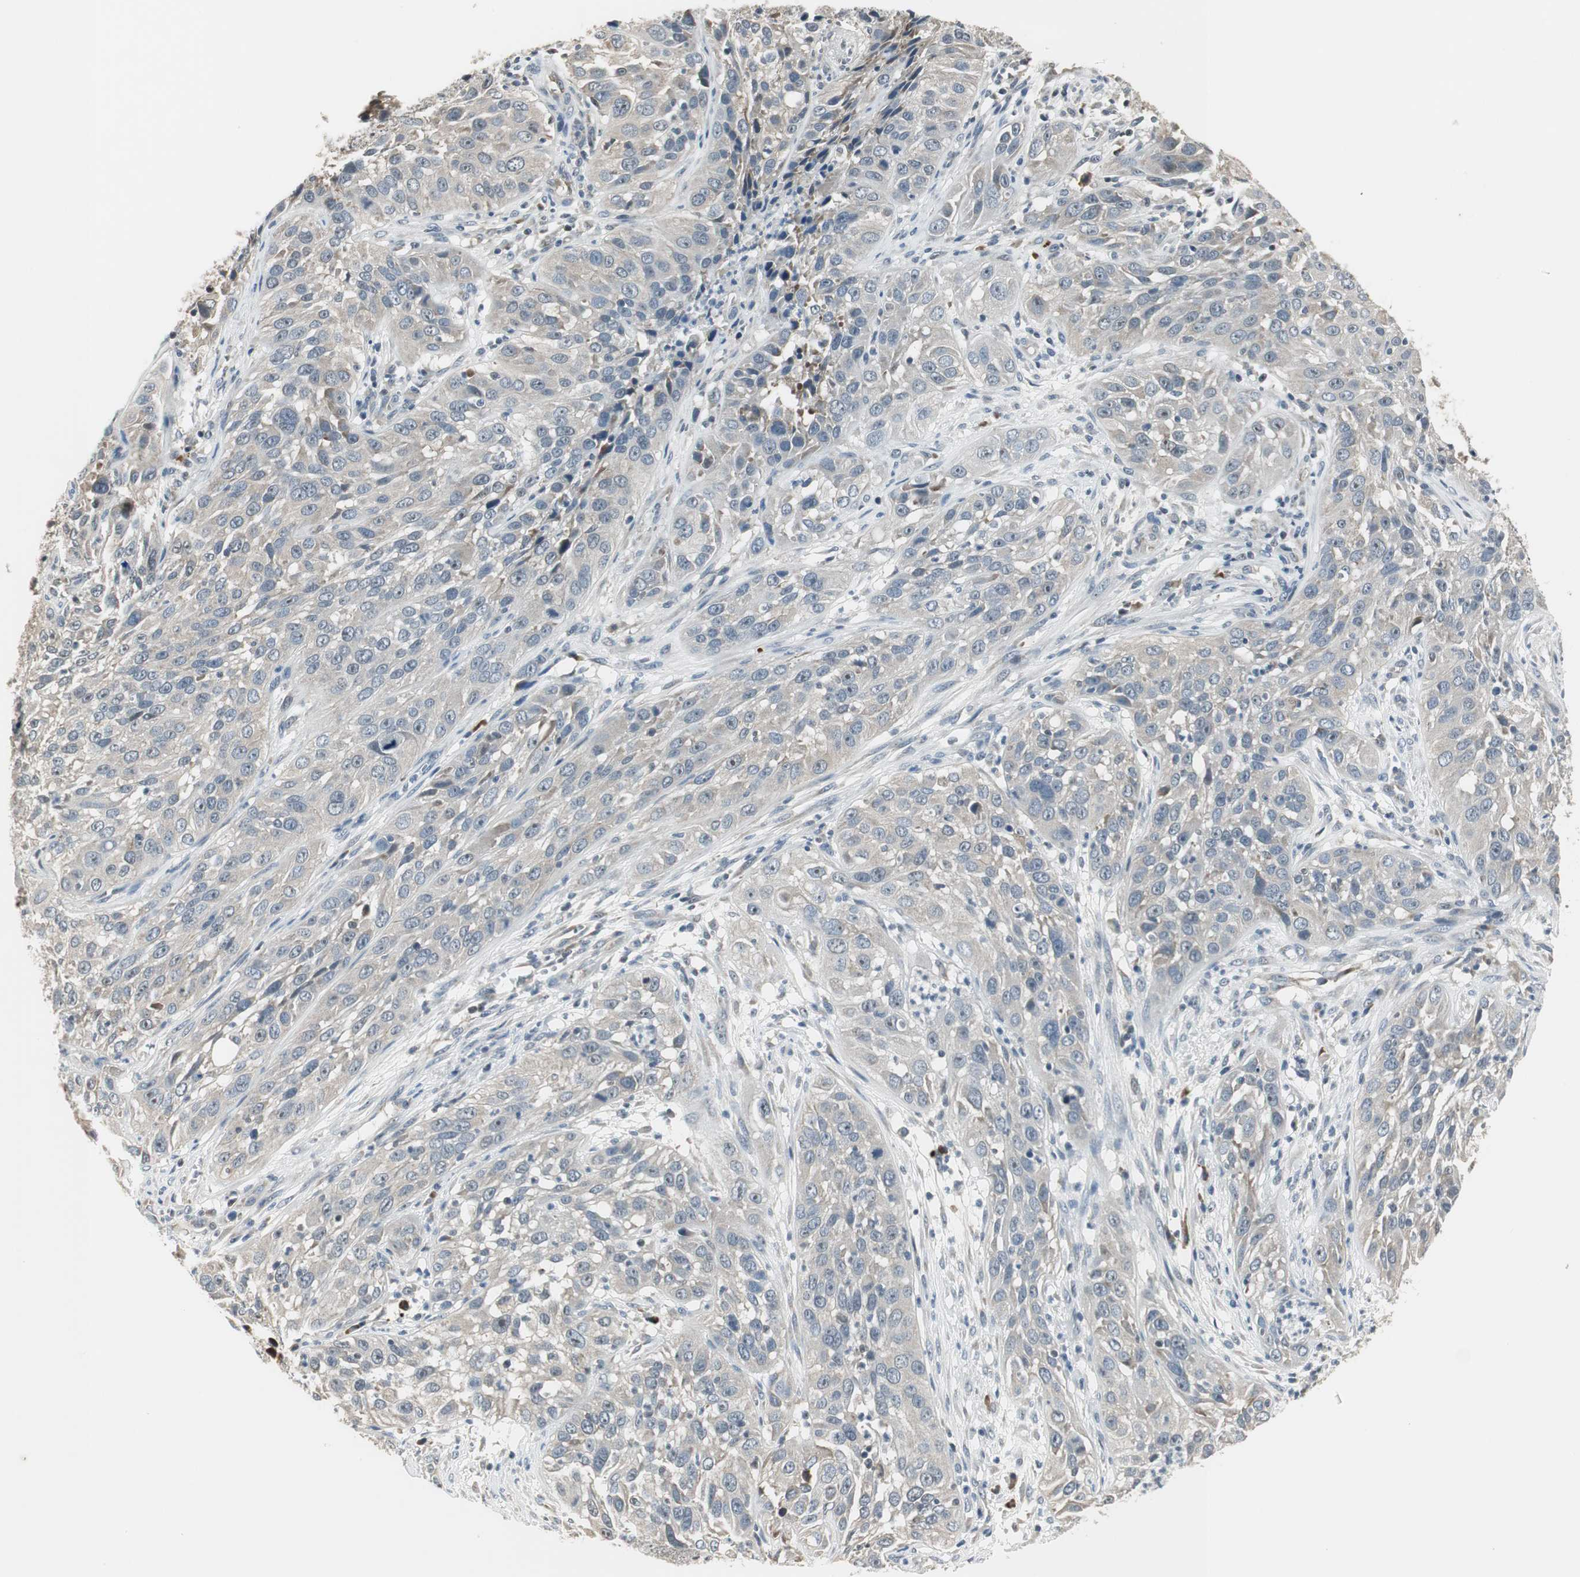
{"staining": {"intensity": "weak", "quantity": ">75%", "location": "cytoplasmic/membranous"}, "tissue": "cervical cancer", "cell_type": "Tumor cells", "image_type": "cancer", "snomed": [{"axis": "morphology", "description": "Squamous cell carcinoma, NOS"}, {"axis": "topography", "description": "Cervix"}], "caption": "This photomicrograph displays IHC staining of human squamous cell carcinoma (cervical), with low weak cytoplasmic/membranous positivity in about >75% of tumor cells.", "gene": "CCT5", "patient": {"sex": "female", "age": 32}}